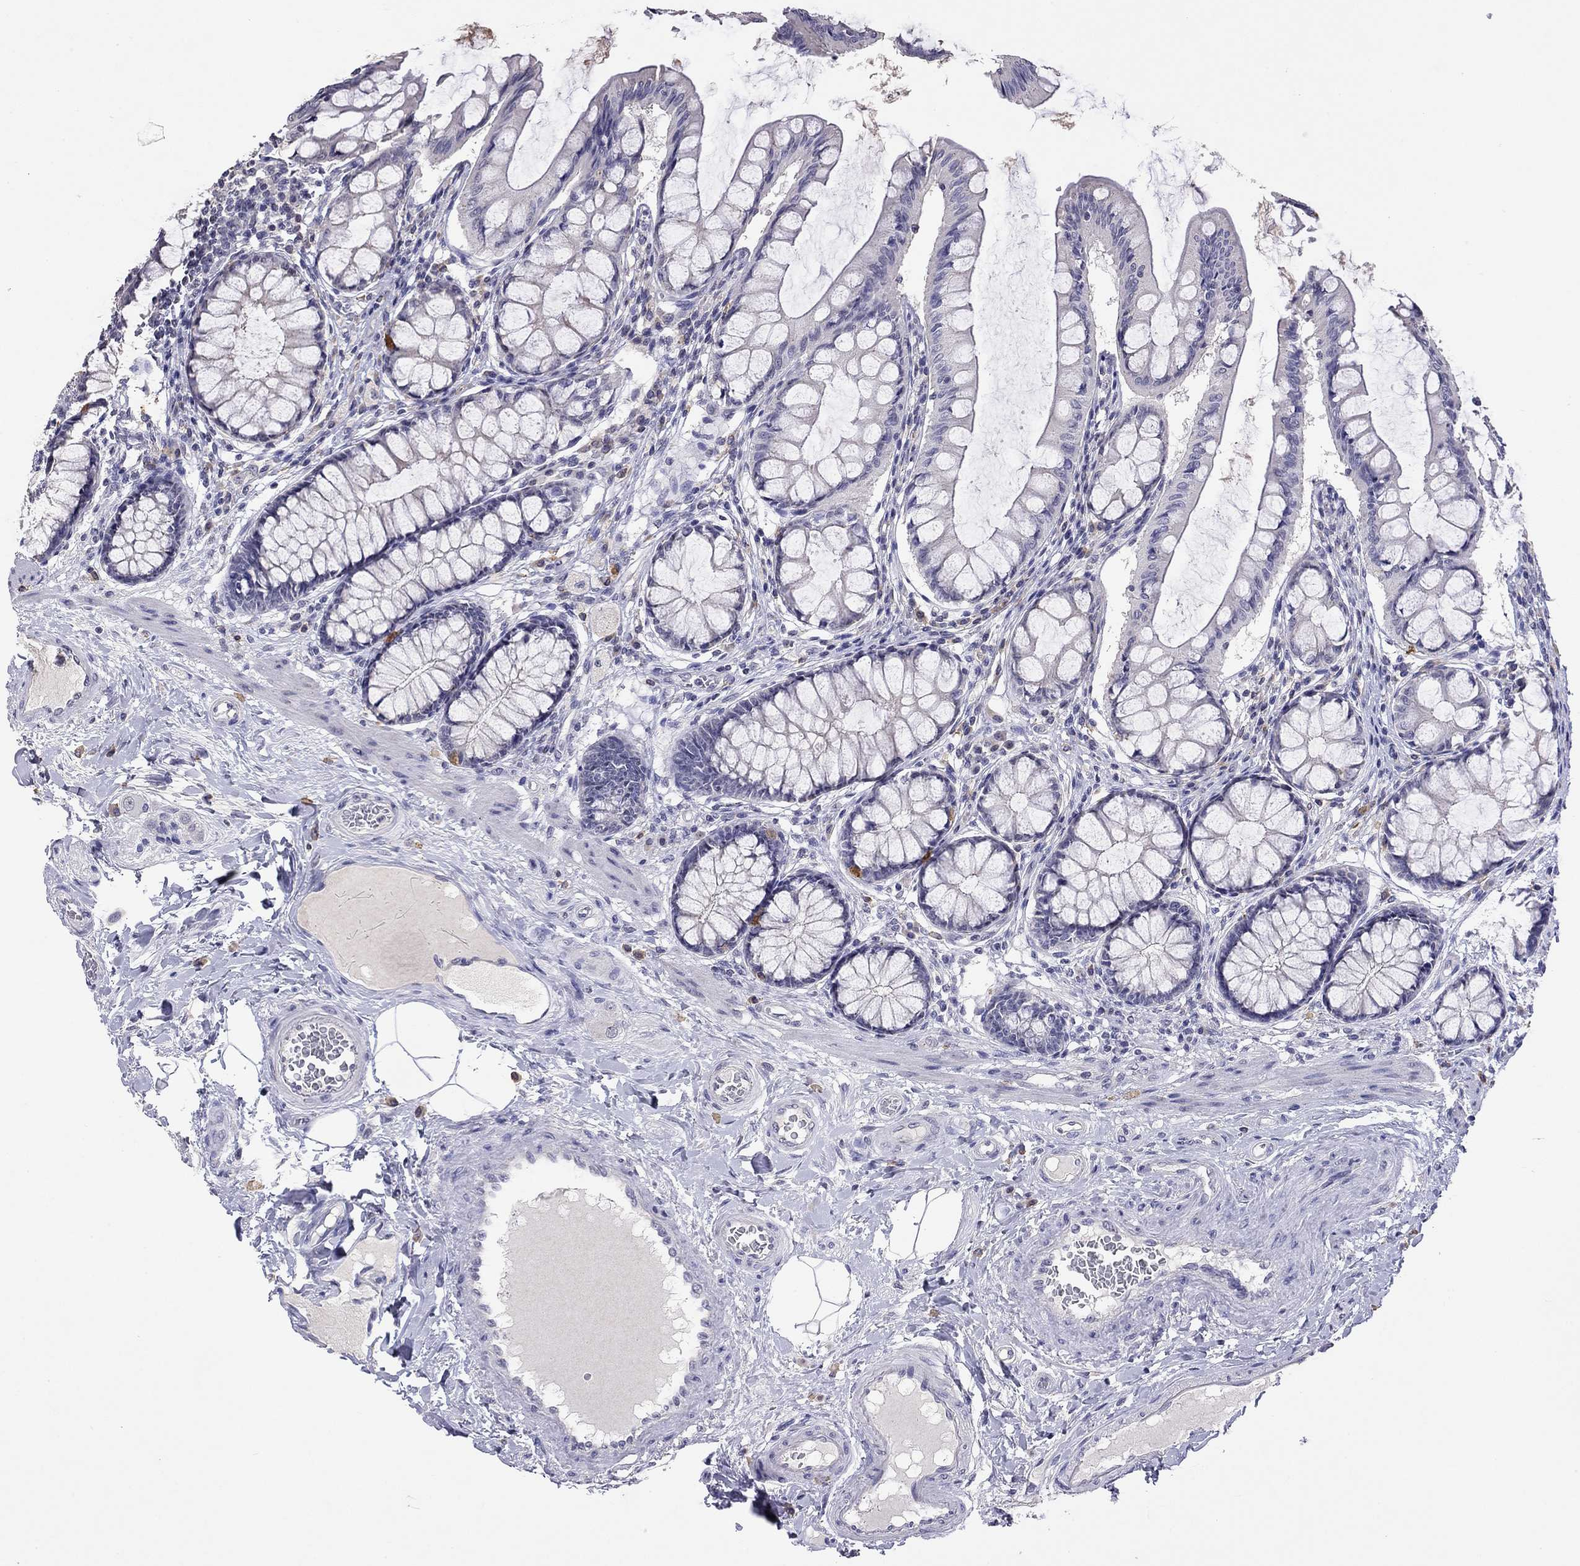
{"staining": {"intensity": "negative", "quantity": "none", "location": "none"}, "tissue": "colon", "cell_type": "Endothelial cells", "image_type": "normal", "snomed": [{"axis": "morphology", "description": "Normal tissue, NOS"}, {"axis": "topography", "description": "Colon"}], "caption": "Photomicrograph shows no significant protein staining in endothelial cells of unremarkable colon. (Brightfield microscopy of DAB (3,3'-diaminobenzidine) IHC at high magnification).", "gene": "WNK3", "patient": {"sex": "female", "age": 65}}